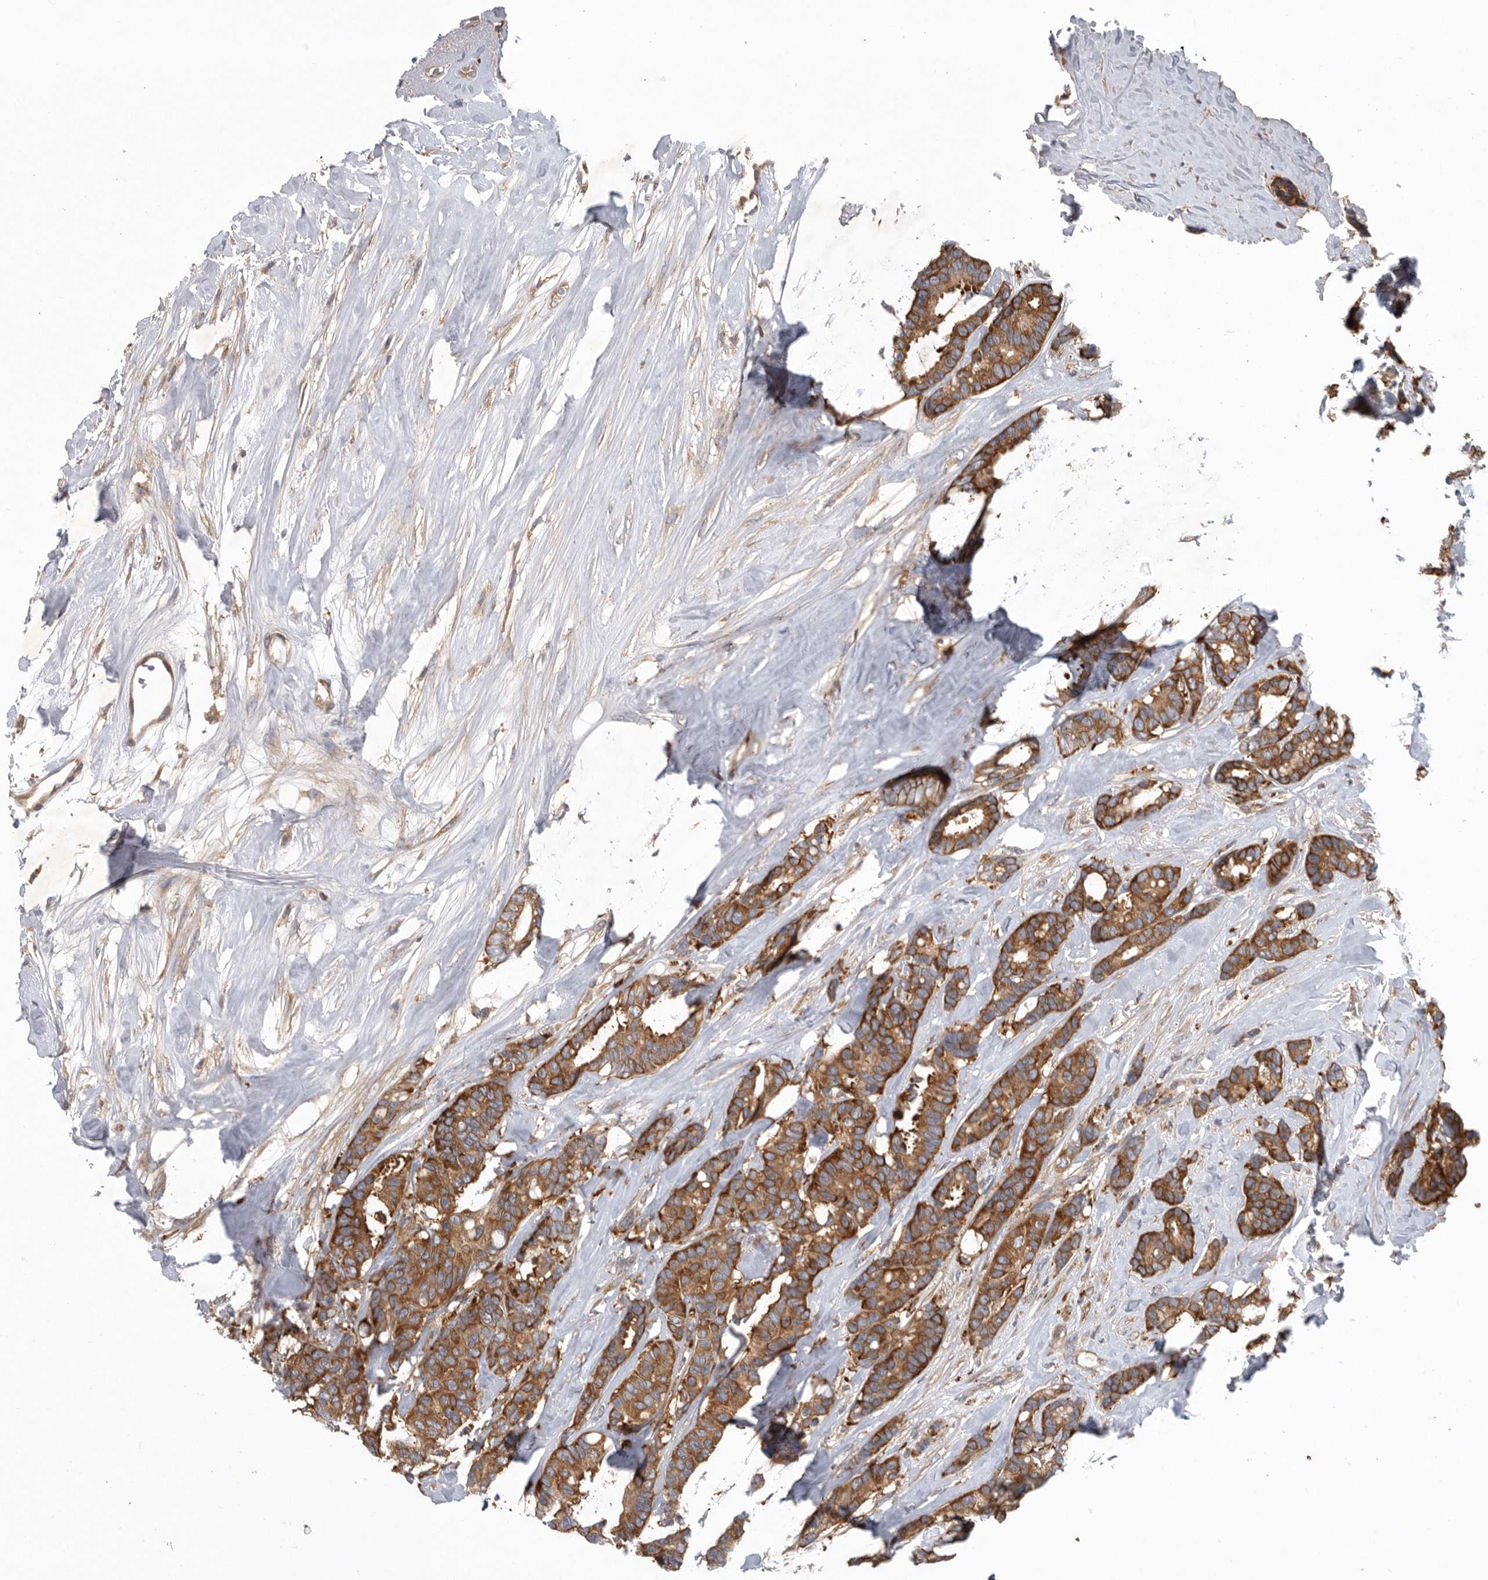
{"staining": {"intensity": "moderate", "quantity": ">75%", "location": "cytoplasmic/membranous"}, "tissue": "breast cancer", "cell_type": "Tumor cells", "image_type": "cancer", "snomed": [{"axis": "morphology", "description": "Duct carcinoma"}, {"axis": "topography", "description": "Breast"}], "caption": "There is medium levels of moderate cytoplasmic/membranous expression in tumor cells of breast cancer (invasive ductal carcinoma), as demonstrated by immunohistochemical staining (brown color).", "gene": "C1orf109", "patient": {"sex": "female", "age": 87}}